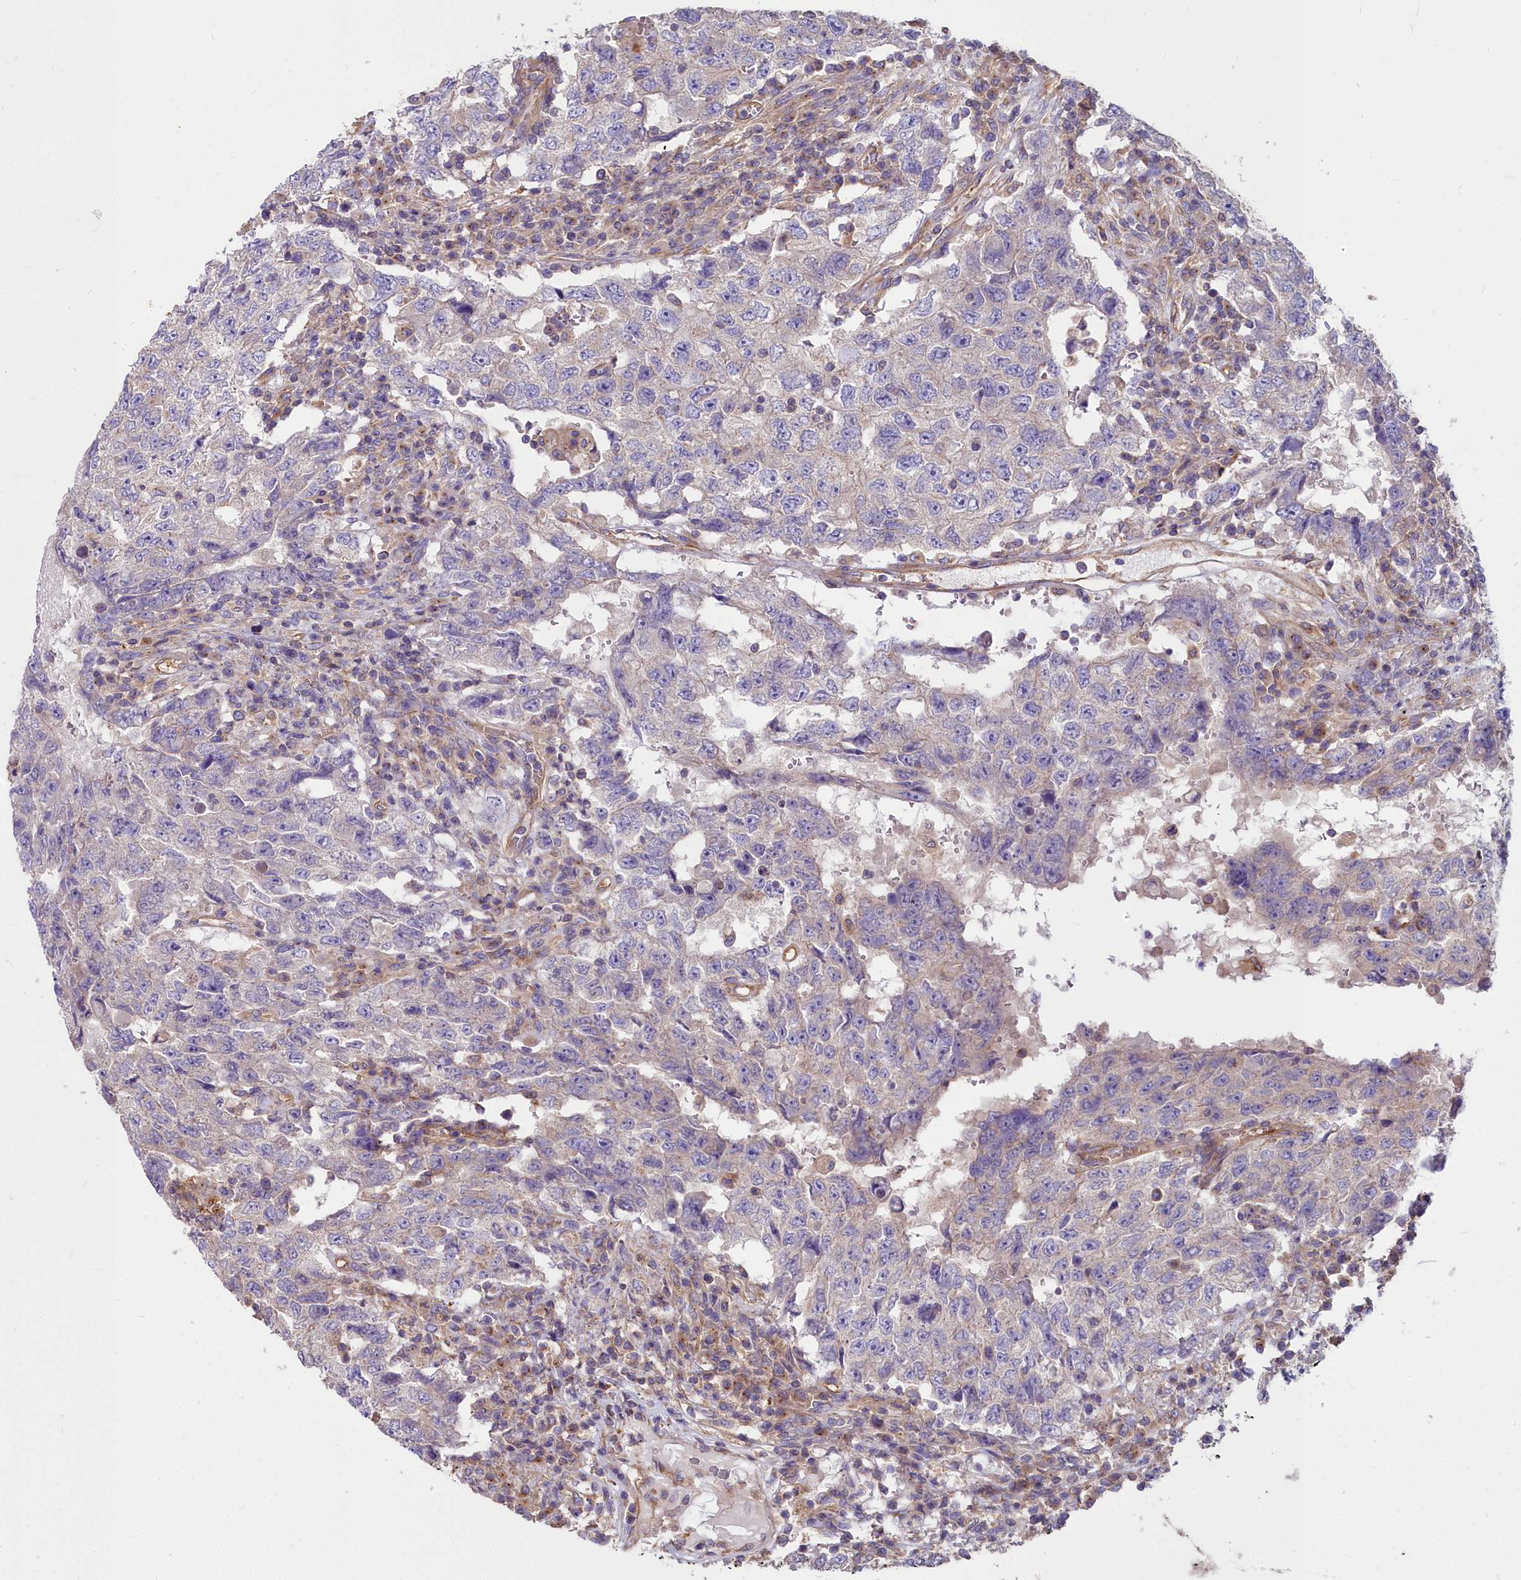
{"staining": {"intensity": "negative", "quantity": "none", "location": "none"}, "tissue": "testis cancer", "cell_type": "Tumor cells", "image_type": "cancer", "snomed": [{"axis": "morphology", "description": "Carcinoma, Embryonal, NOS"}, {"axis": "topography", "description": "Testis"}], "caption": "Testis cancer was stained to show a protein in brown. There is no significant staining in tumor cells.", "gene": "DCTN3", "patient": {"sex": "male", "age": 26}}